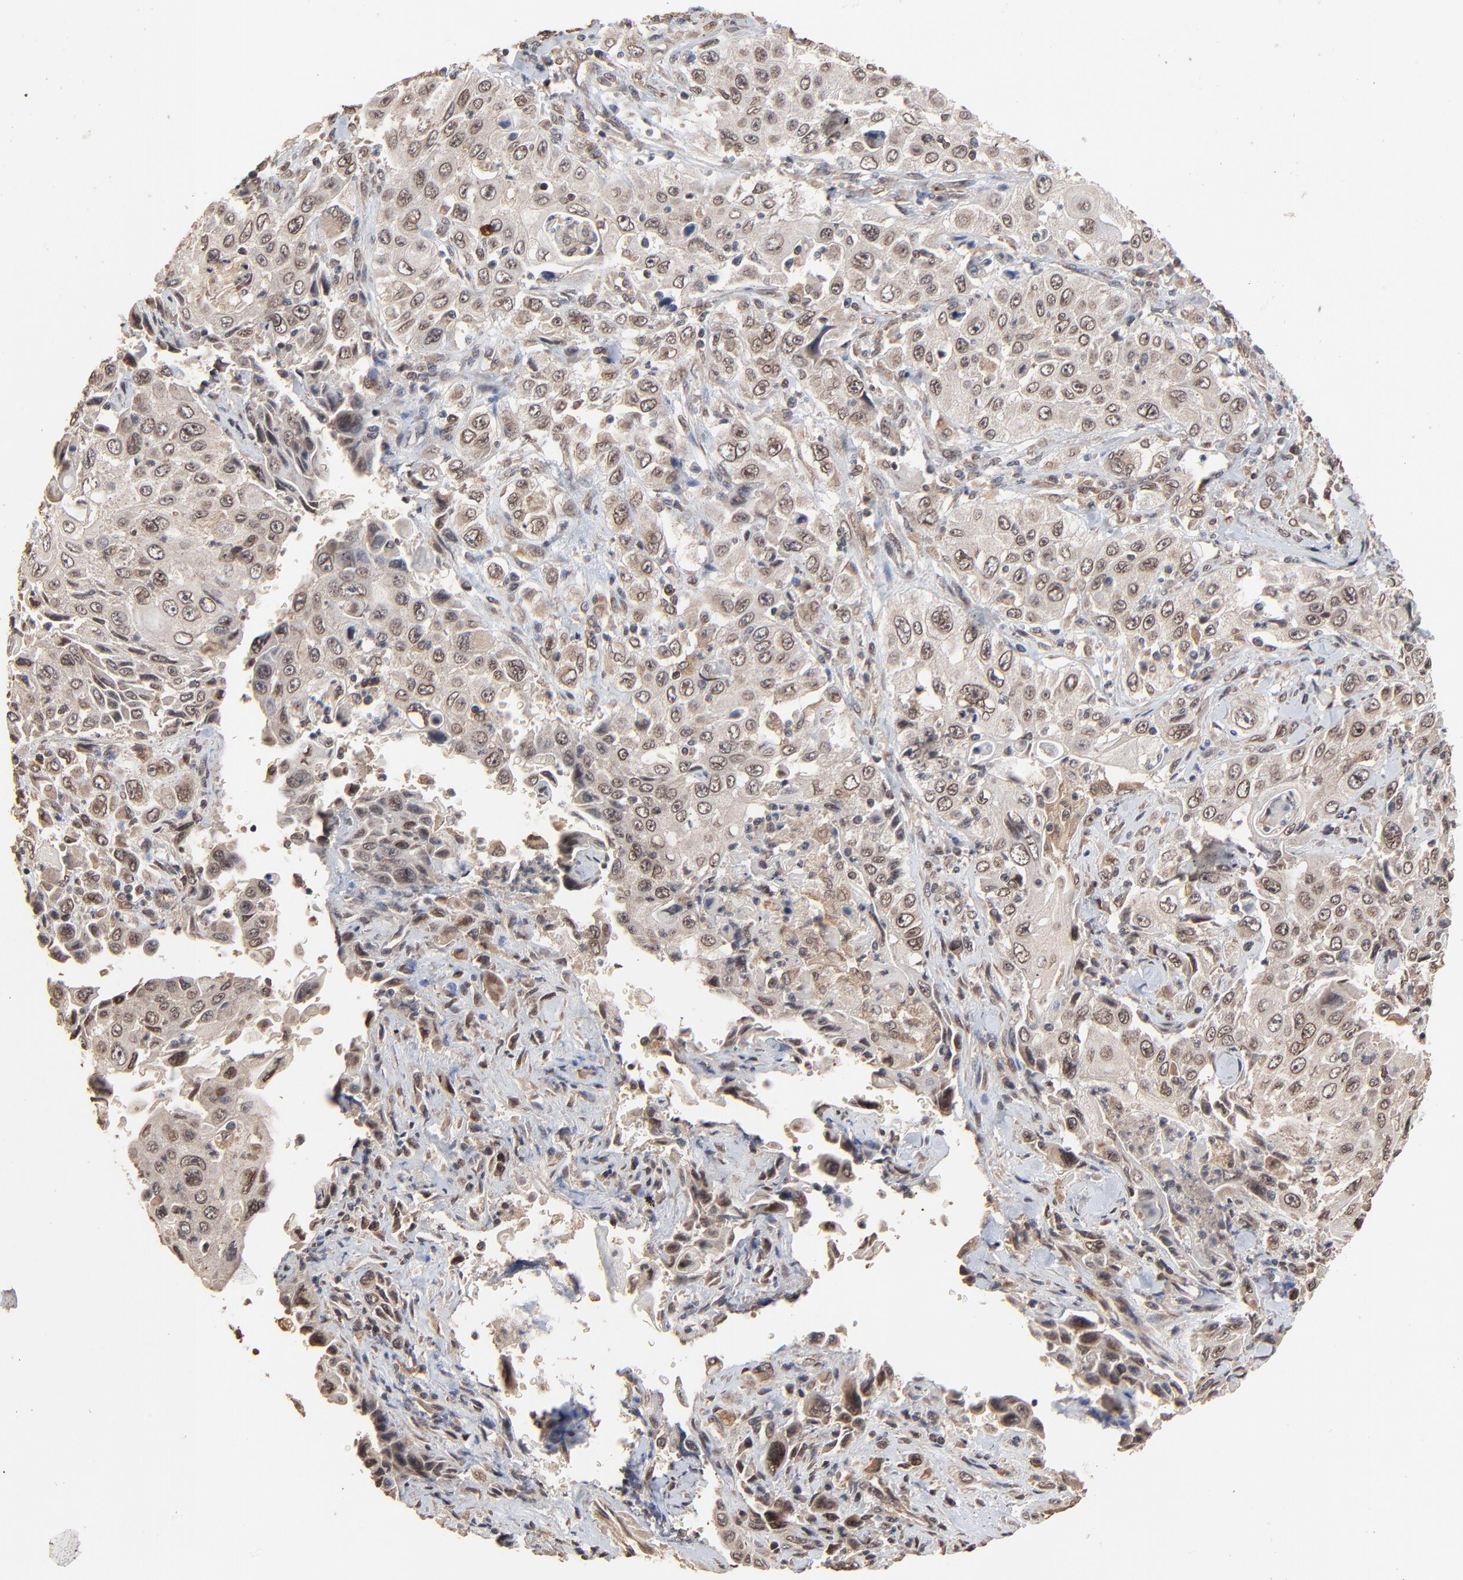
{"staining": {"intensity": "weak", "quantity": ">75%", "location": "cytoplasmic/membranous,nuclear"}, "tissue": "pancreatic cancer", "cell_type": "Tumor cells", "image_type": "cancer", "snomed": [{"axis": "morphology", "description": "Adenocarcinoma, NOS"}, {"axis": "topography", "description": "Pancreas"}], "caption": "Protein staining of pancreatic adenocarcinoma tissue reveals weak cytoplasmic/membranous and nuclear positivity in approximately >75% of tumor cells. (DAB IHC with brightfield microscopy, high magnification).", "gene": "FAM227A", "patient": {"sex": "male", "age": 70}}